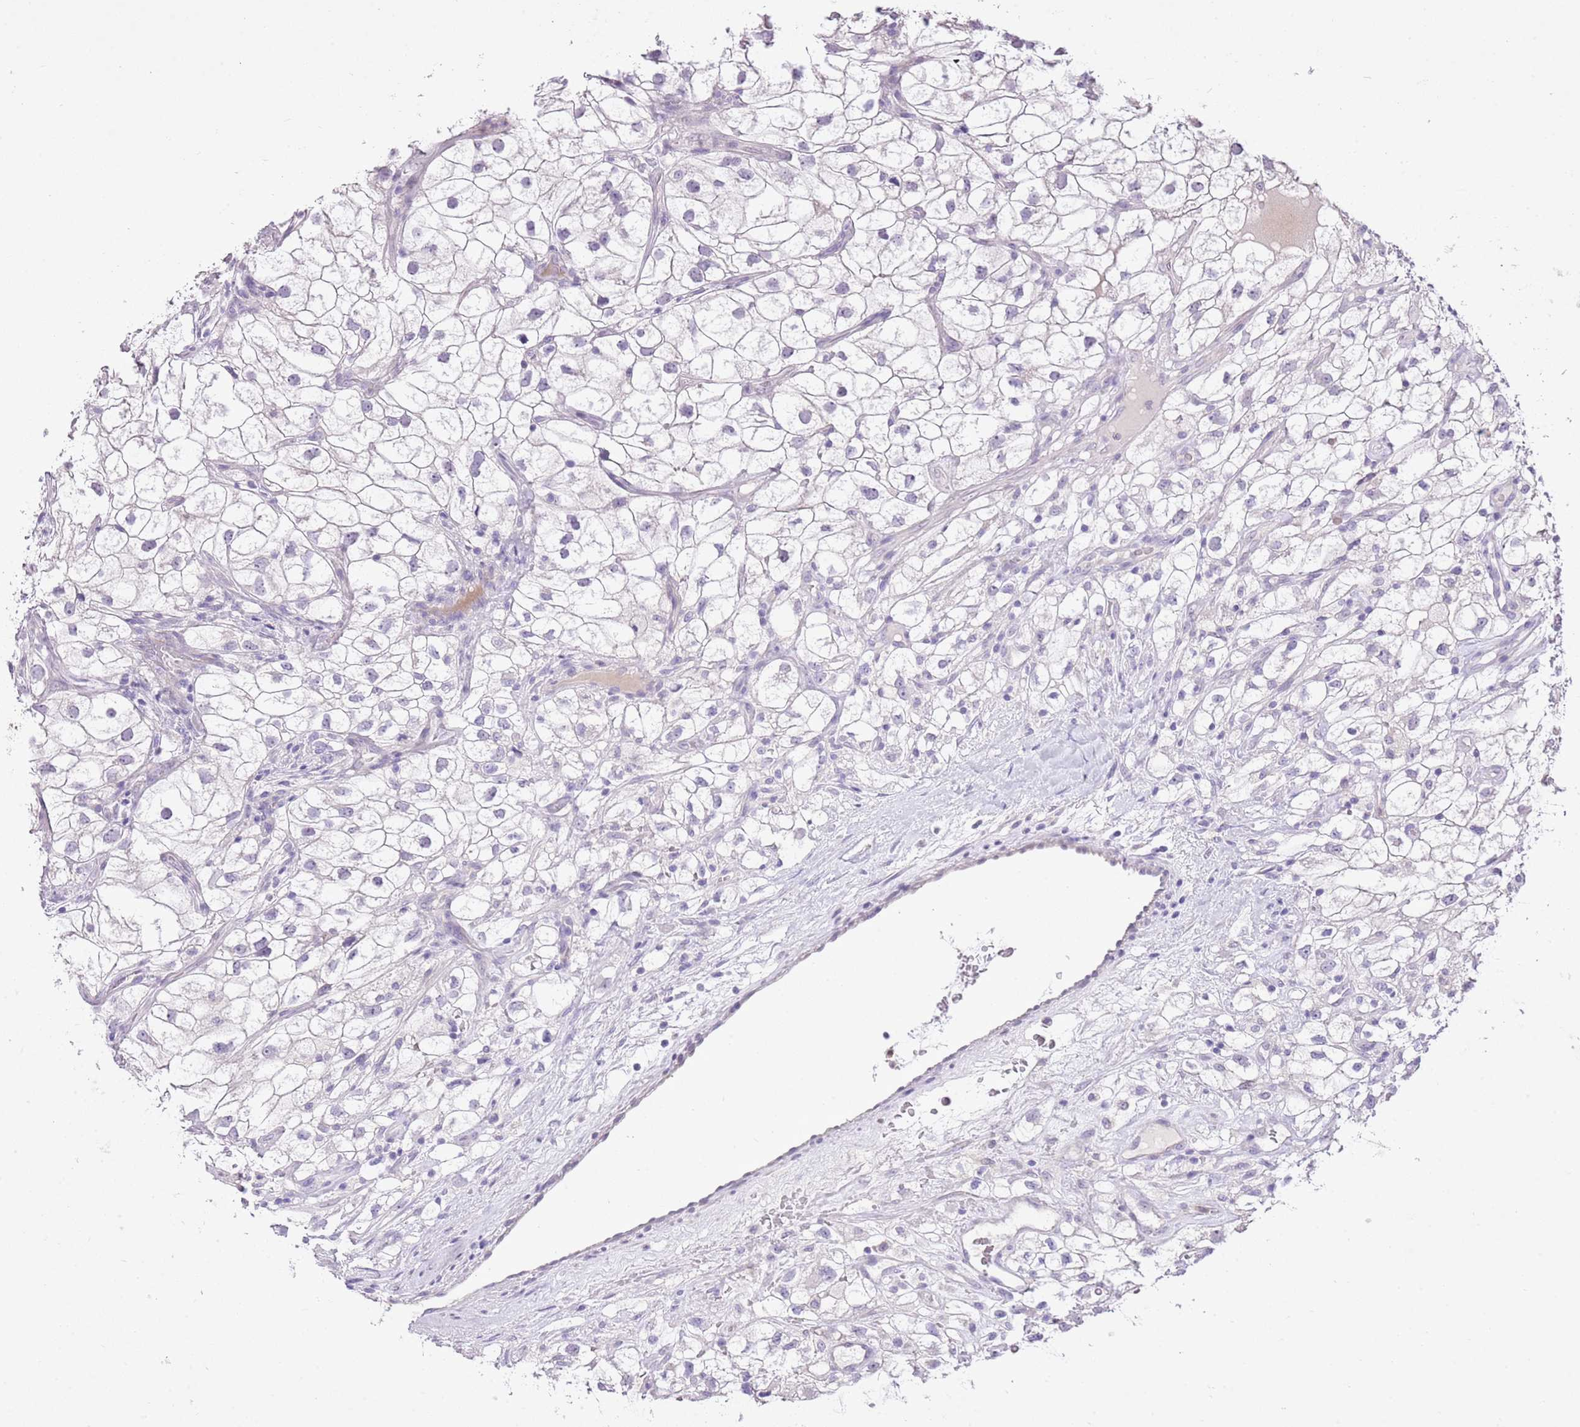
{"staining": {"intensity": "negative", "quantity": "none", "location": "none"}, "tissue": "renal cancer", "cell_type": "Tumor cells", "image_type": "cancer", "snomed": [{"axis": "morphology", "description": "Adenocarcinoma, NOS"}, {"axis": "topography", "description": "Kidney"}], "caption": "Tumor cells show no significant expression in adenocarcinoma (renal).", "gene": "XPO7", "patient": {"sex": "male", "age": 59}}